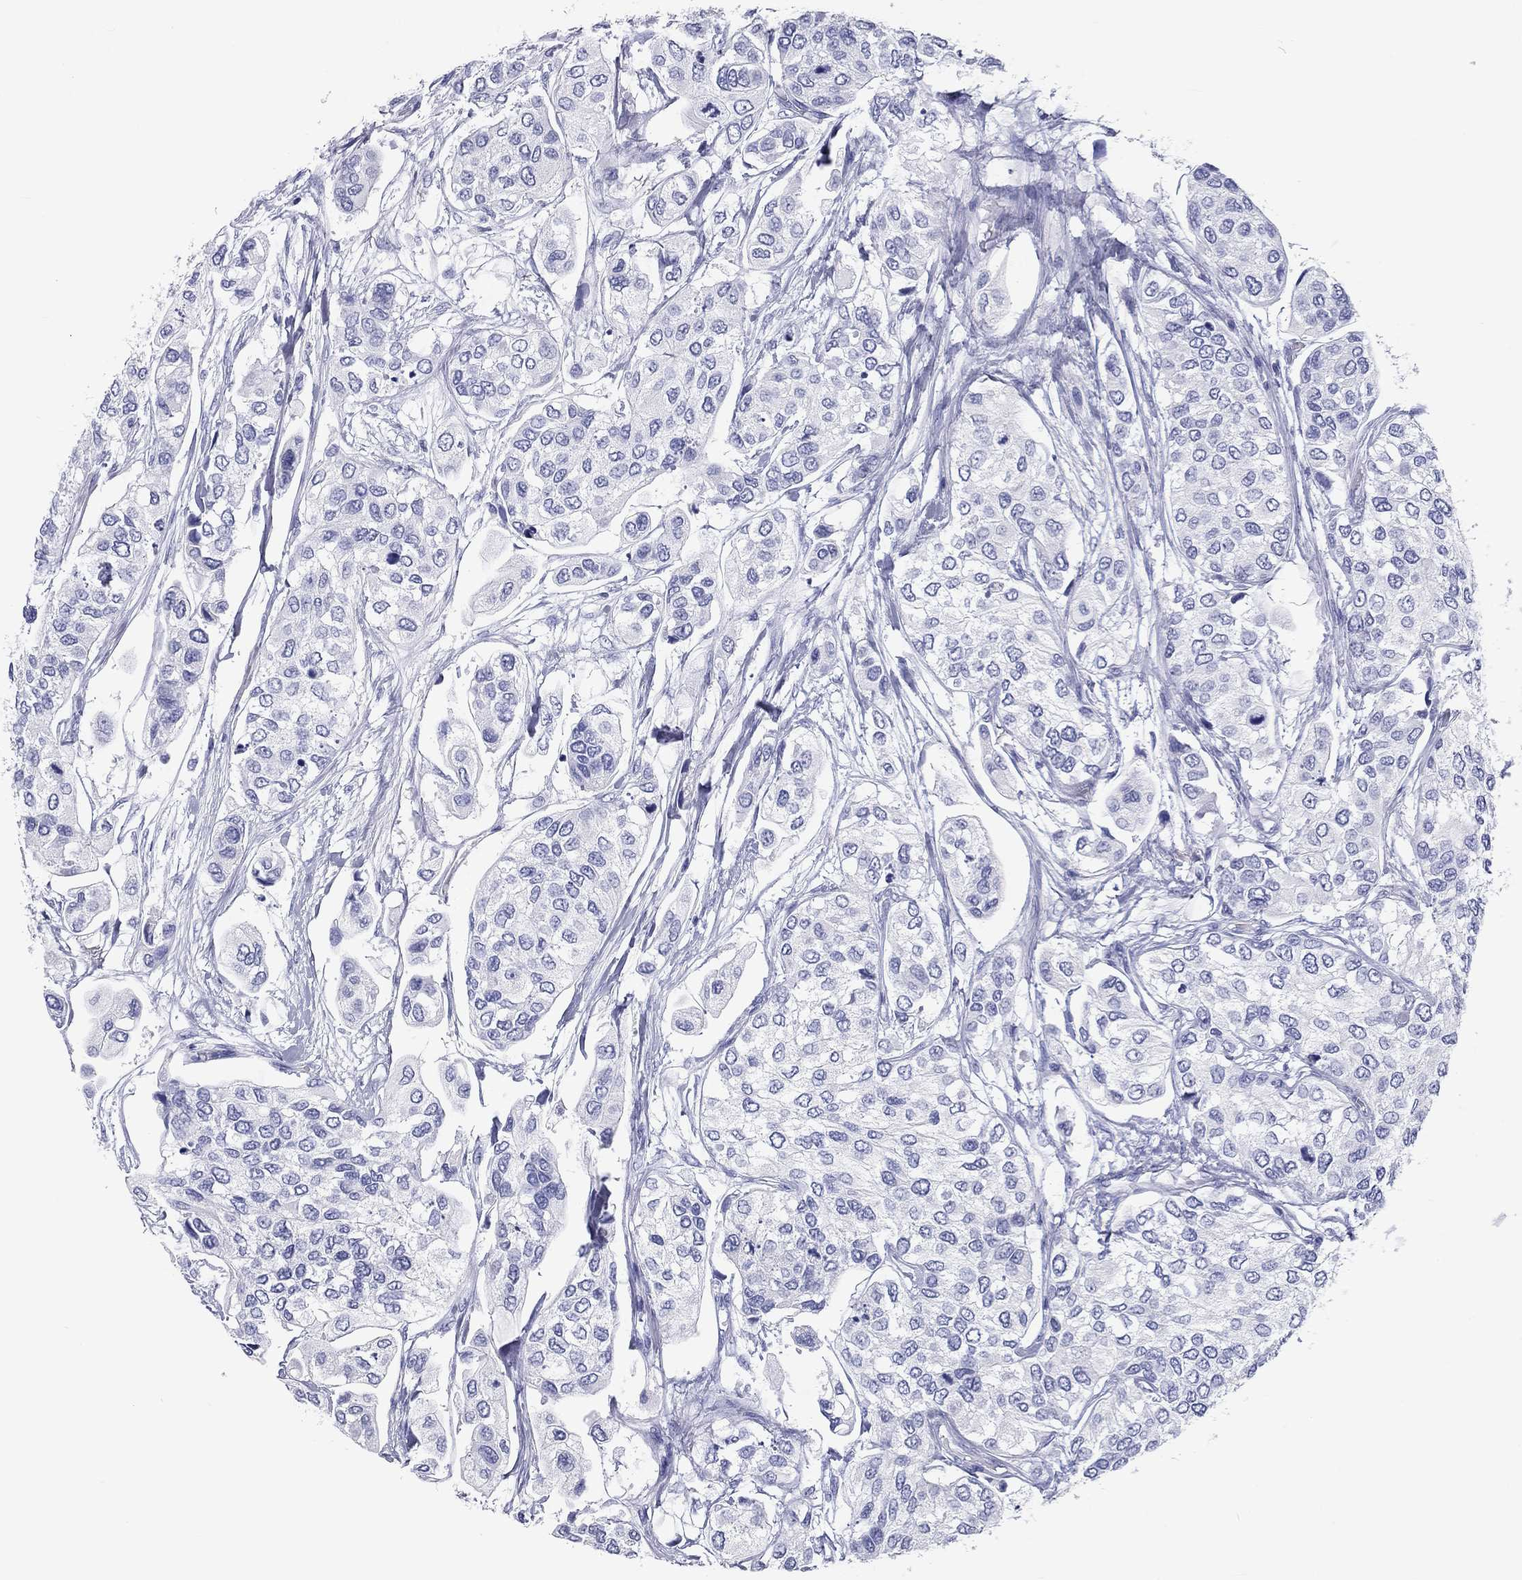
{"staining": {"intensity": "negative", "quantity": "none", "location": "none"}, "tissue": "urothelial cancer", "cell_type": "Tumor cells", "image_type": "cancer", "snomed": [{"axis": "morphology", "description": "Urothelial carcinoma, High grade"}, {"axis": "topography", "description": "Urinary bladder"}], "caption": "High magnification brightfield microscopy of high-grade urothelial carcinoma stained with DAB (3,3'-diaminobenzidine) (brown) and counterstained with hematoxylin (blue): tumor cells show no significant expression. (Brightfield microscopy of DAB IHC at high magnification).", "gene": "DNALI1", "patient": {"sex": "male", "age": 77}}